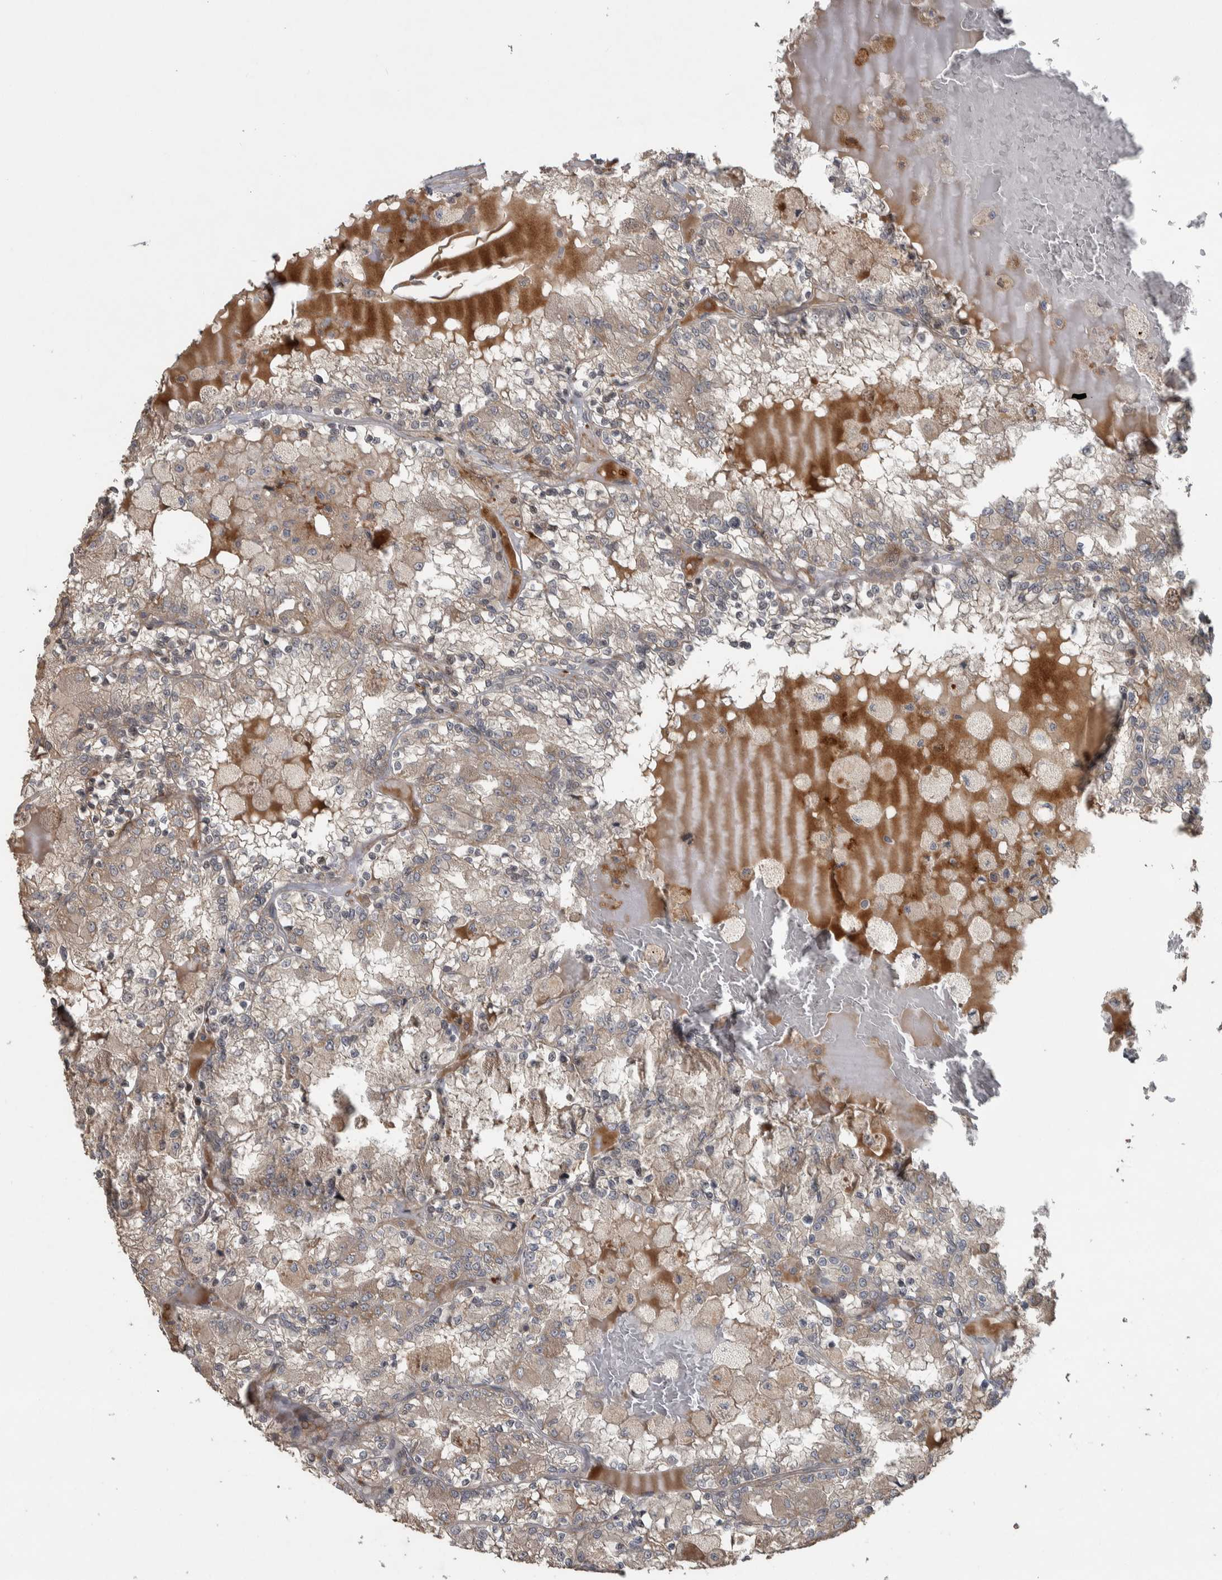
{"staining": {"intensity": "weak", "quantity": "<25%", "location": "cytoplasmic/membranous"}, "tissue": "renal cancer", "cell_type": "Tumor cells", "image_type": "cancer", "snomed": [{"axis": "morphology", "description": "Adenocarcinoma, NOS"}, {"axis": "topography", "description": "Kidney"}], "caption": "Renal adenocarcinoma was stained to show a protein in brown. There is no significant expression in tumor cells. The staining is performed using DAB (3,3'-diaminobenzidine) brown chromogen with nuclei counter-stained in using hematoxylin.", "gene": "ERAL1", "patient": {"sex": "female", "age": 56}}